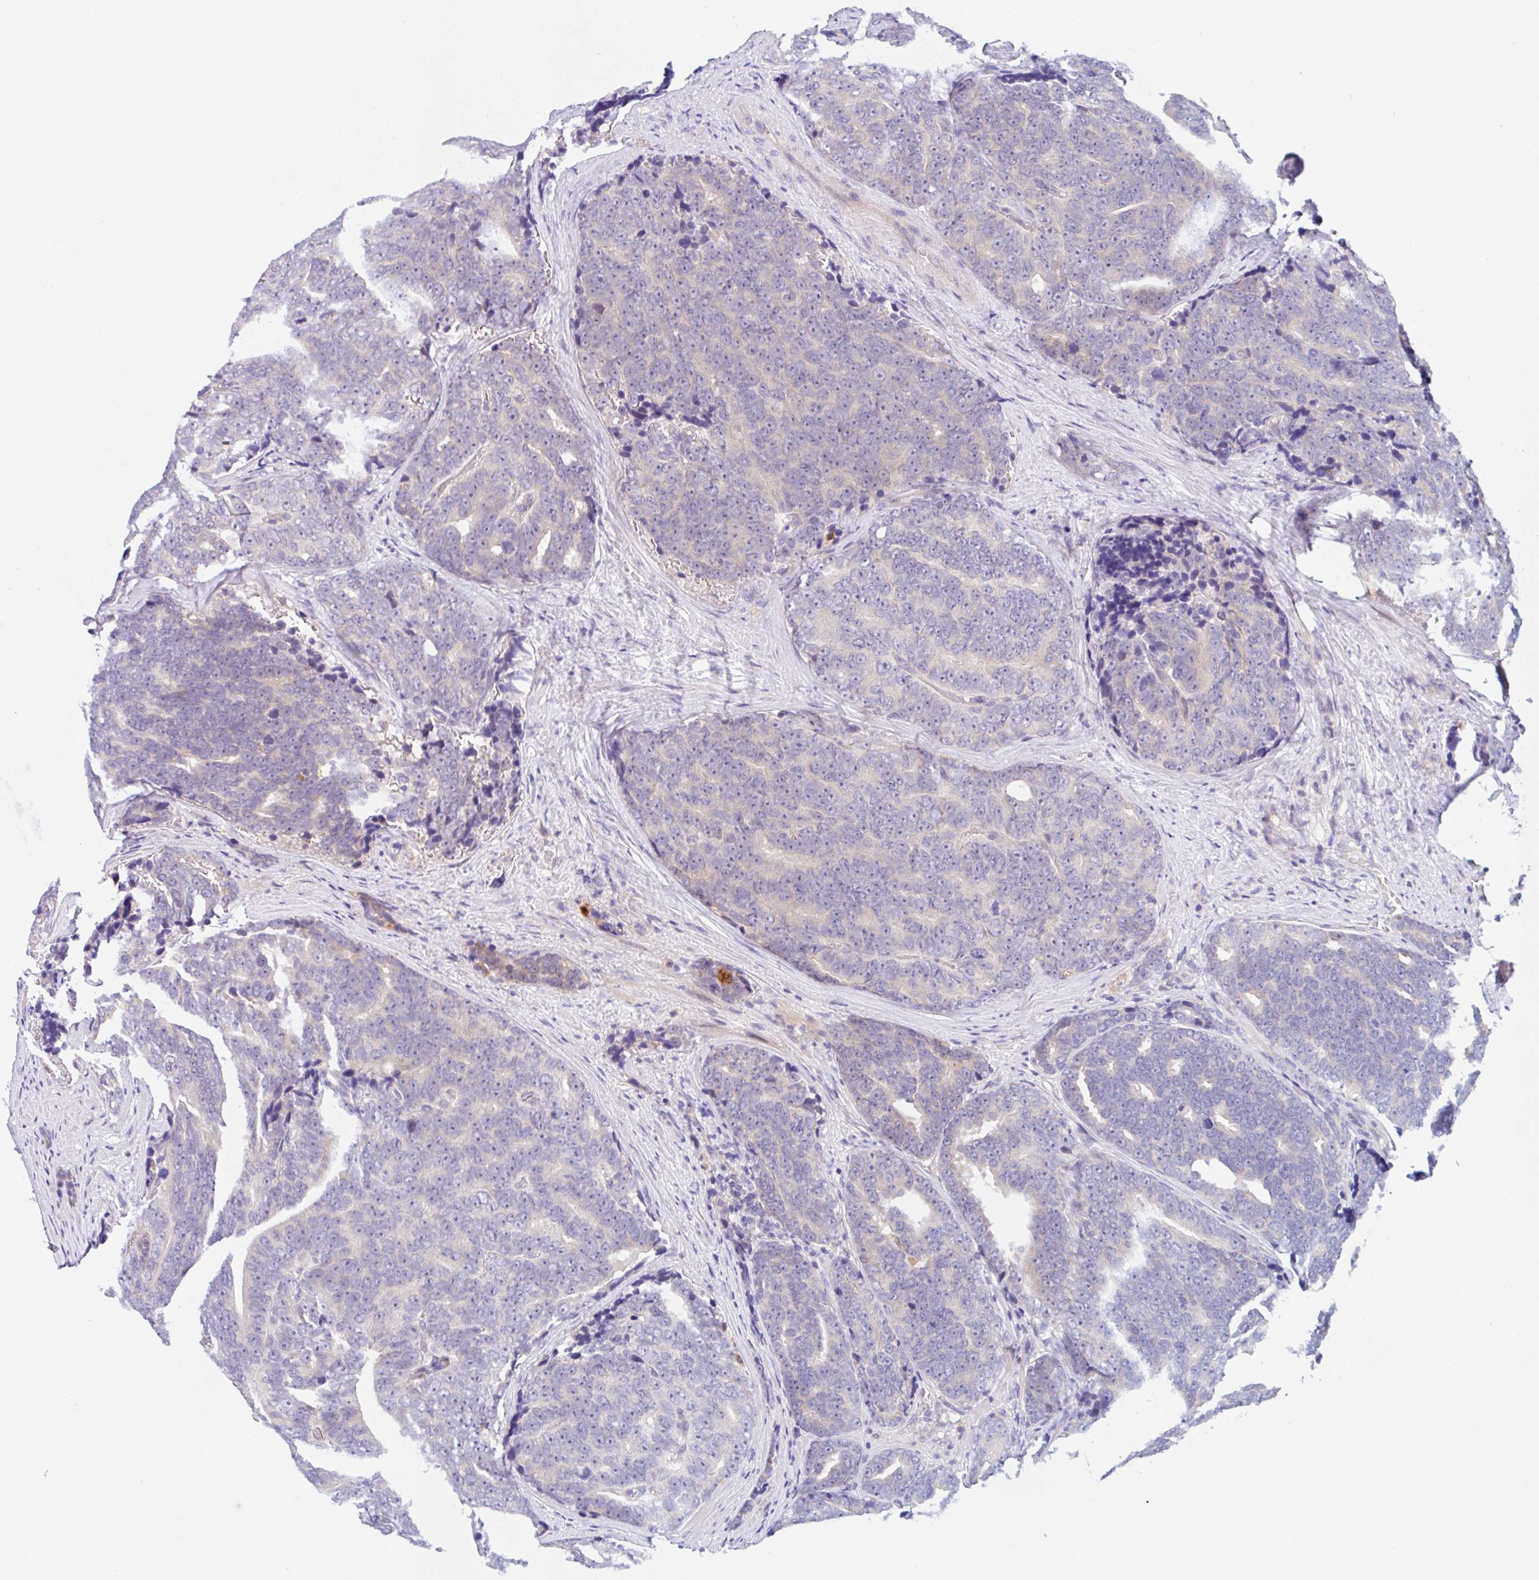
{"staining": {"intensity": "weak", "quantity": "25%-75%", "location": "cytoplasmic/membranous"}, "tissue": "prostate cancer", "cell_type": "Tumor cells", "image_type": "cancer", "snomed": [{"axis": "morphology", "description": "Adenocarcinoma, Low grade"}, {"axis": "topography", "description": "Prostate"}], "caption": "This is a micrograph of IHC staining of adenocarcinoma (low-grade) (prostate), which shows weak staining in the cytoplasmic/membranous of tumor cells.", "gene": "TMEM86A", "patient": {"sex": "male", "age": 62}}